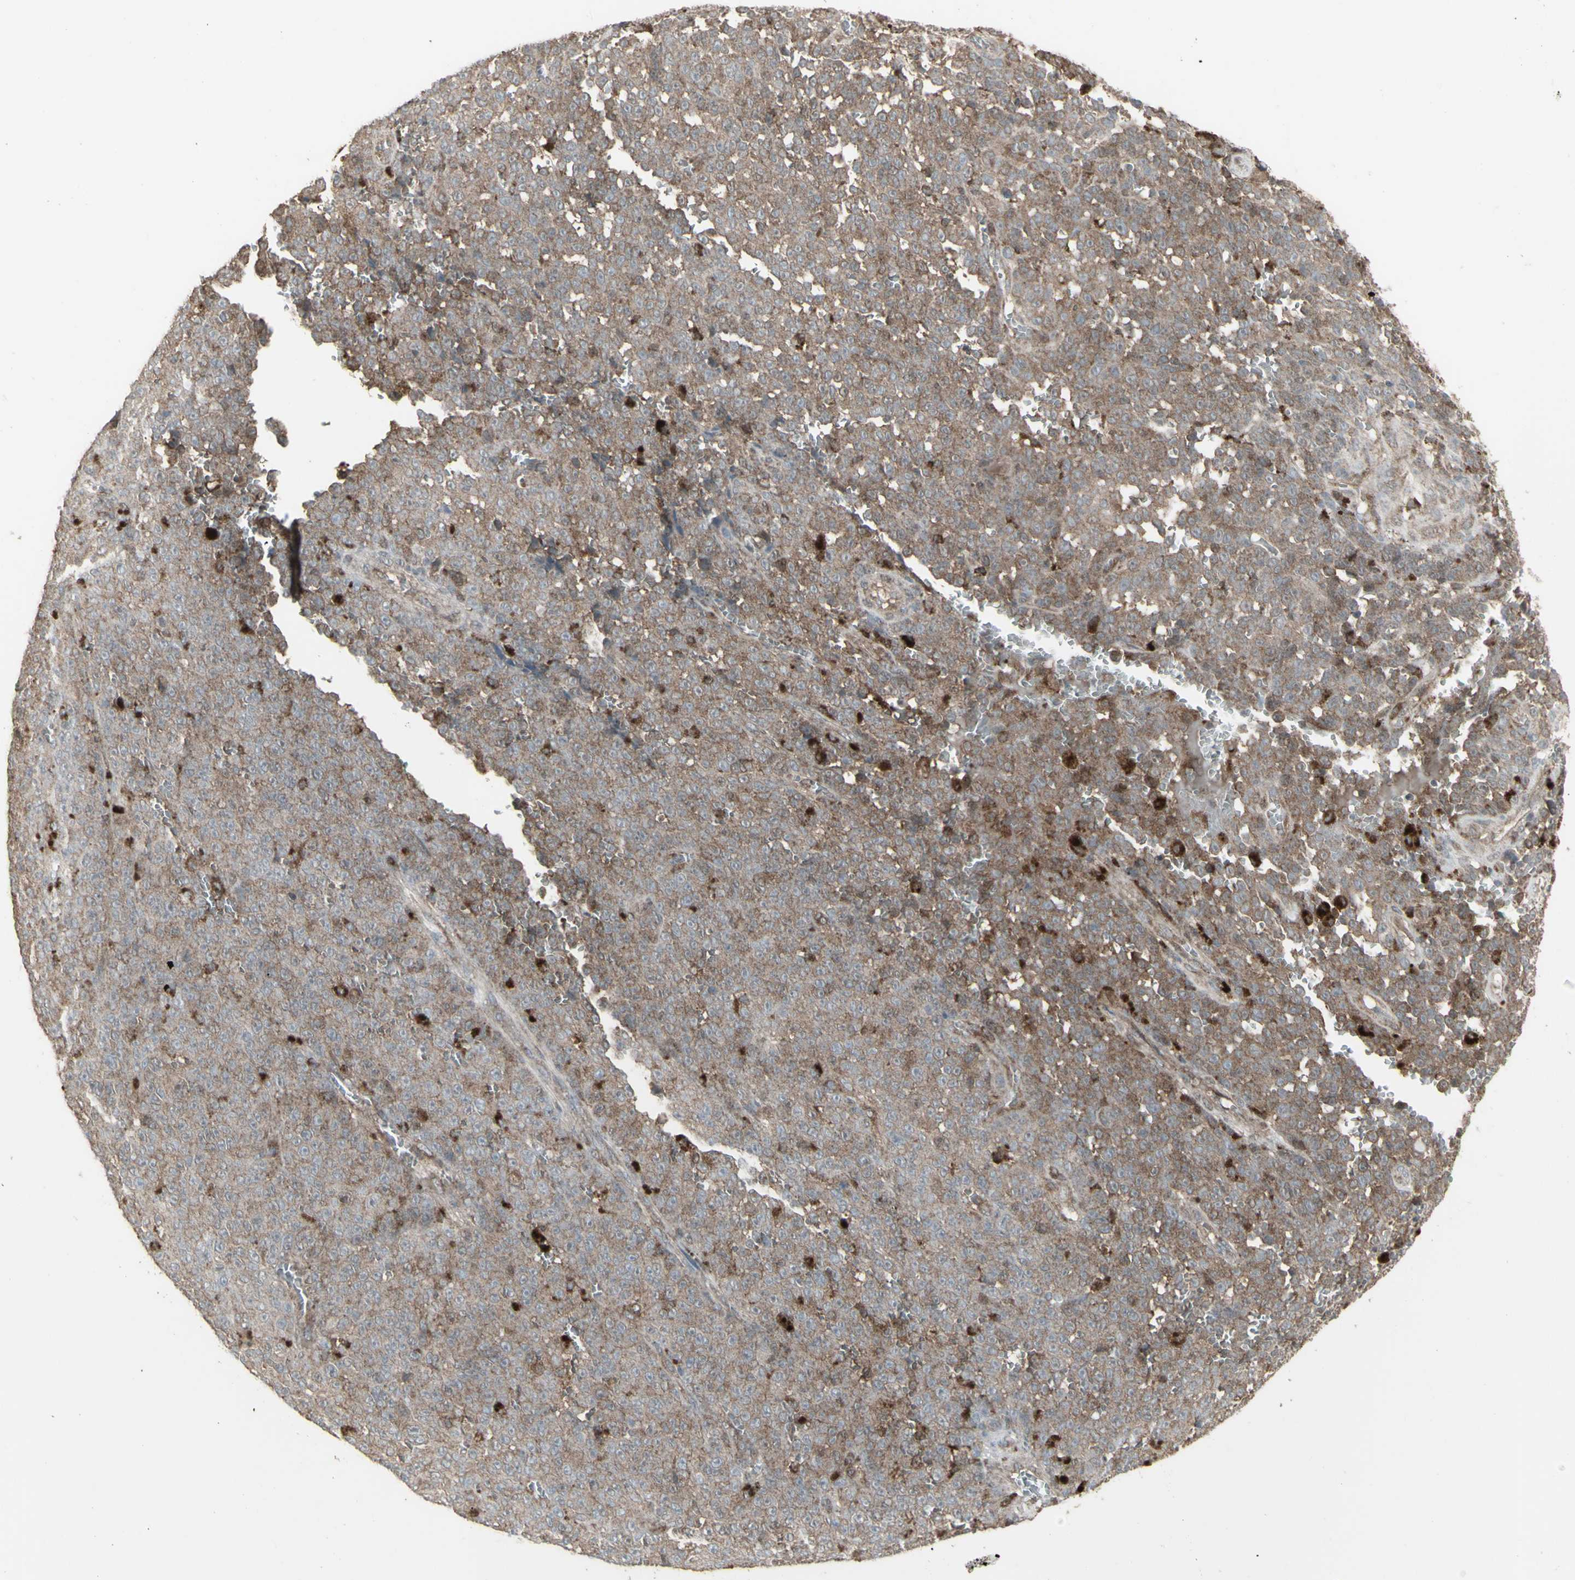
{"staining": {"intensity": "moderate", "quantity": ">75%", "location": "cytoplasmic/membranous"}, "tissue": "melanoma", "cell_type": "Tumor cells", "image_type": "cancer", "snomed": [{"axis": "morphology", "description": "Malignant melanoma, NOS"}, {"axis": "topography", "description": "Skin"}], "caption": "DAB (3,3'-diaminobenzidine) immunohistochemical staining of melanoma demonstrates moderate cytoplasmic/membranous protein expression in about >75% of tumor cells.", "gene": "RNASEL", "patient": {"sex": "female", "age": 82}}